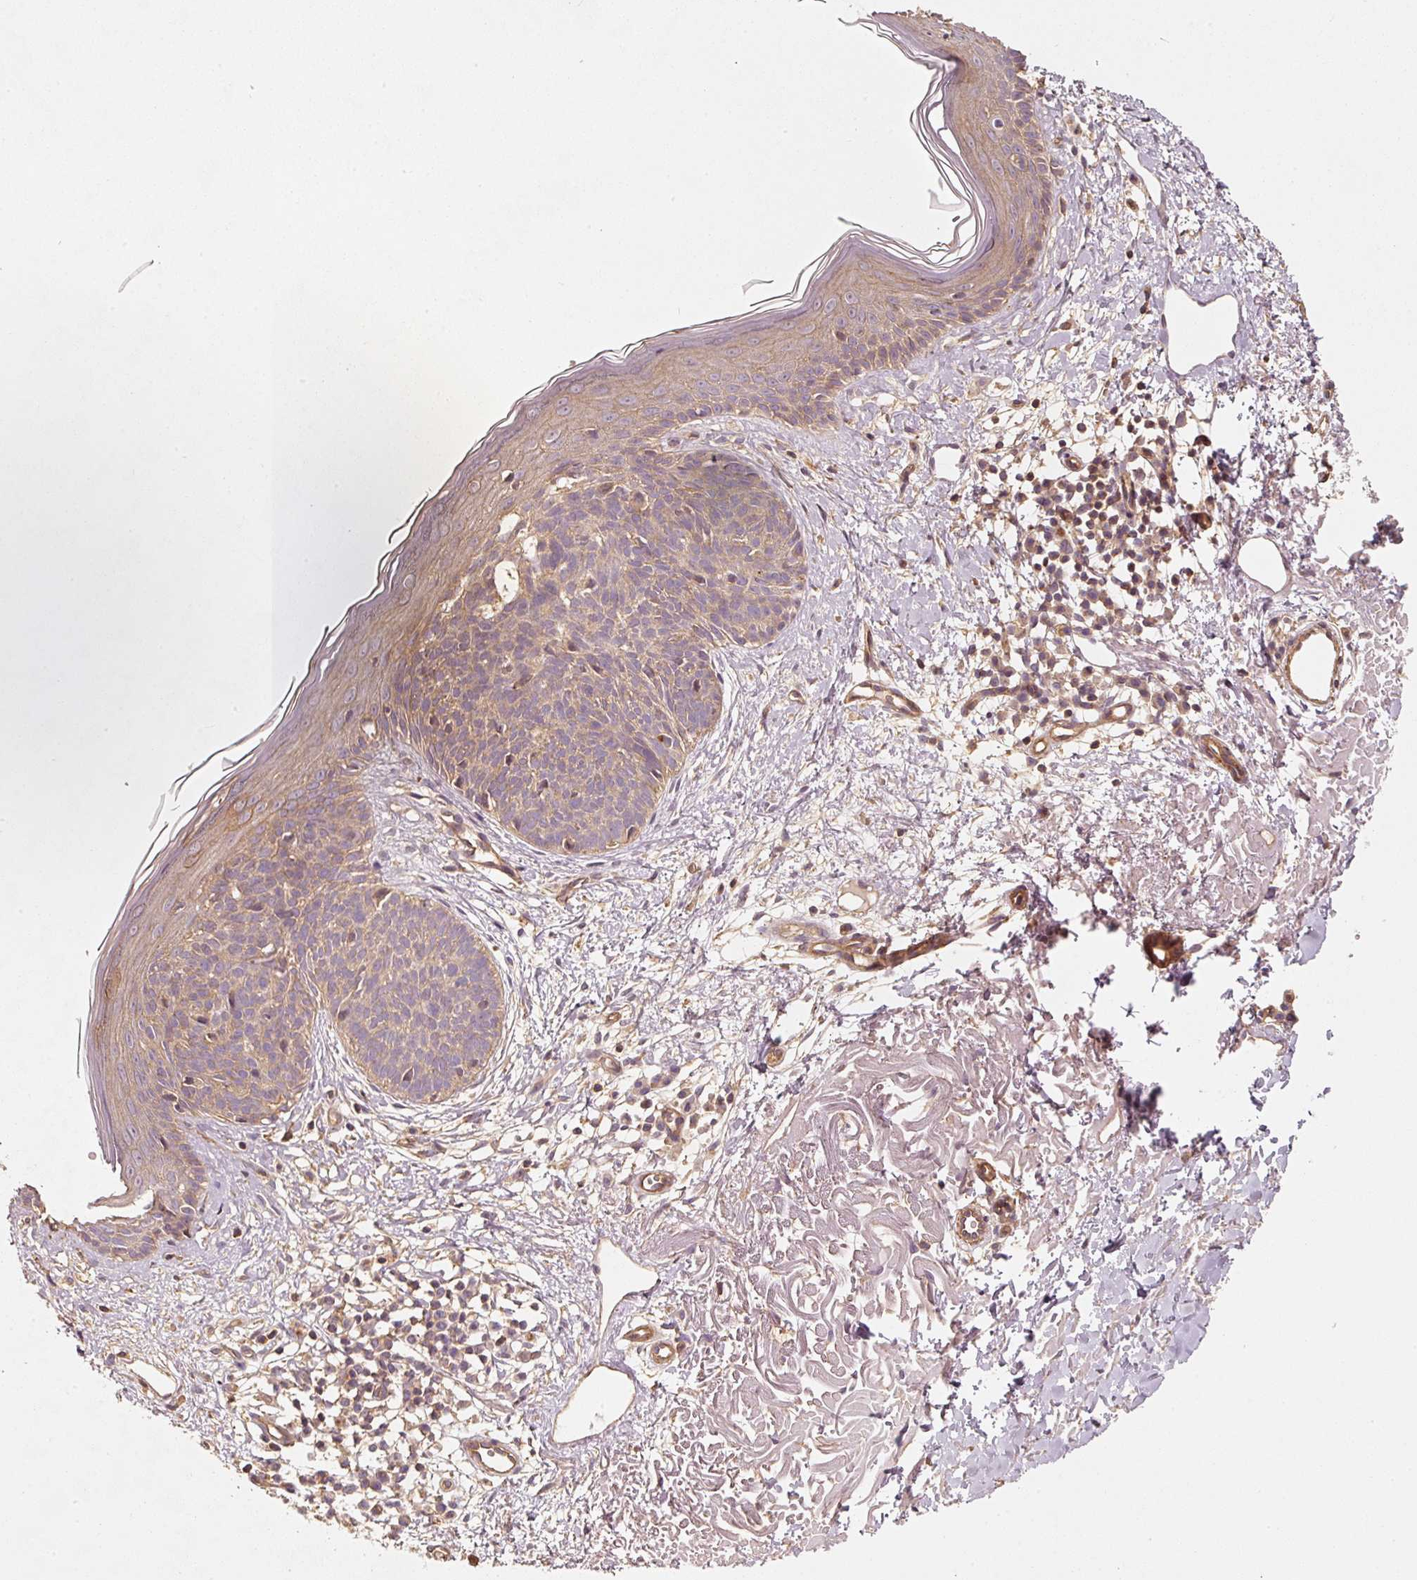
{"staining": {"intensity": "weak", "quantity": ">75%", "location": "cytoplasmic/membranous"}, "tissue": "skin cancer", "cell_type": "Tumor cells", "image_type": "cancer", "snomed": [{"axis": "morphology", "description": "Basal cell carcinoma"}, {"axis": "topography", "description": "Skin"}], "caption": "Basal cell carcinoma (skin) was stained to show a protein in brown. There is low levels of weak cytoplasmic/membranous expression in about >75% of tumor cells. (IHC, brightfield microscopy, high magnification).", "gene": "CEP95", "patient": {"sex": "male", "age": 84}}